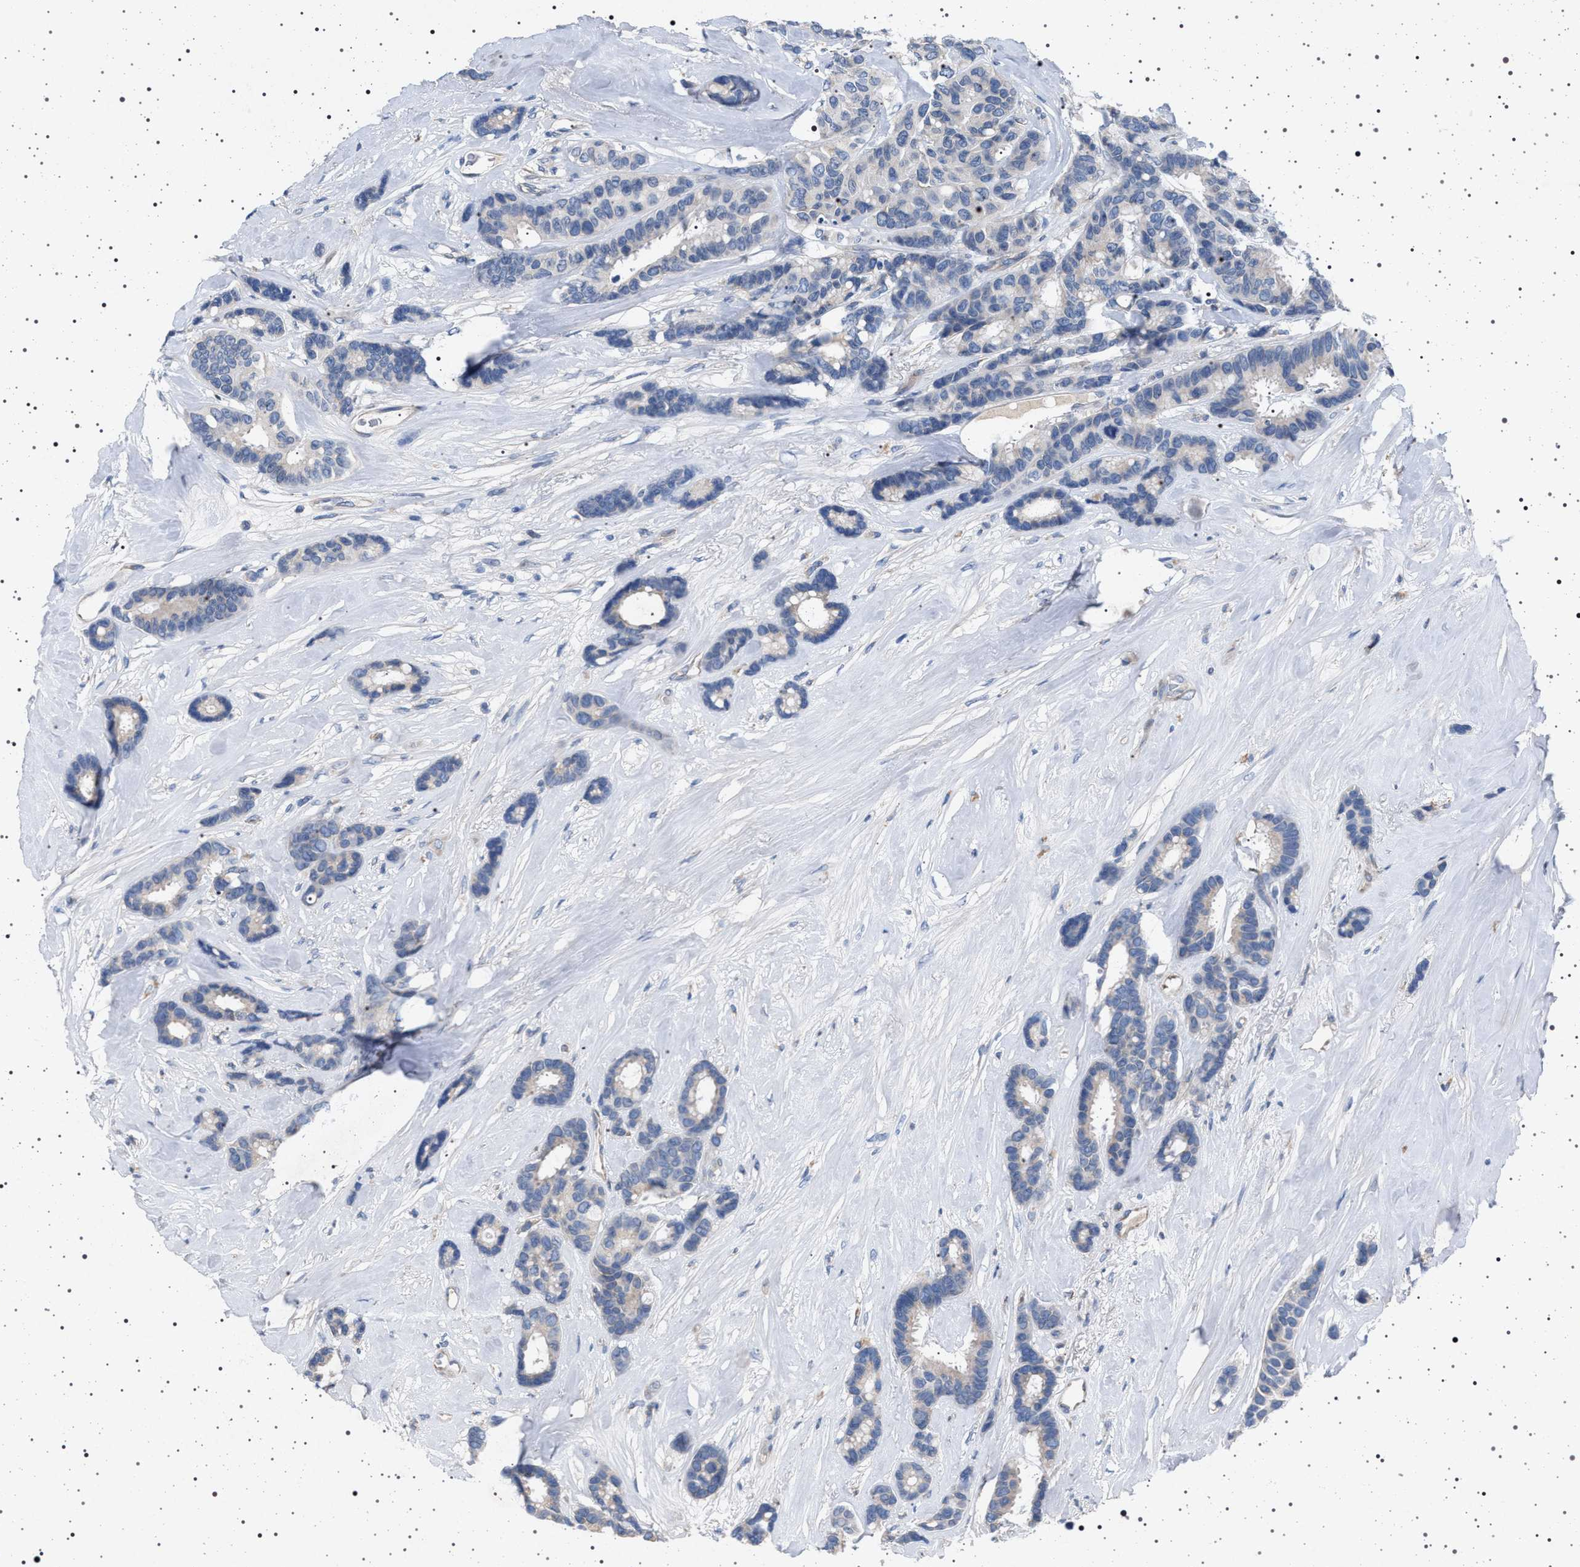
{"staining": {"intensity": "negative", "quantity": "none", "location": "none"}, "tissue": "breast cancer", "cell_type": "Tumor cells", "image_type": "cancer", "snomed": [{"axis": "morphology", "description": "Duct carcinoma"}, {"axis": "topography", "description": "Breast"}], "caption": "Micrograph shows no protein expression in tumor cells of breast cancer (infiltrating ductal carcinoma) tissue.", "gene": "NAT9", "patient": {"sex": "female", "age": 87}}